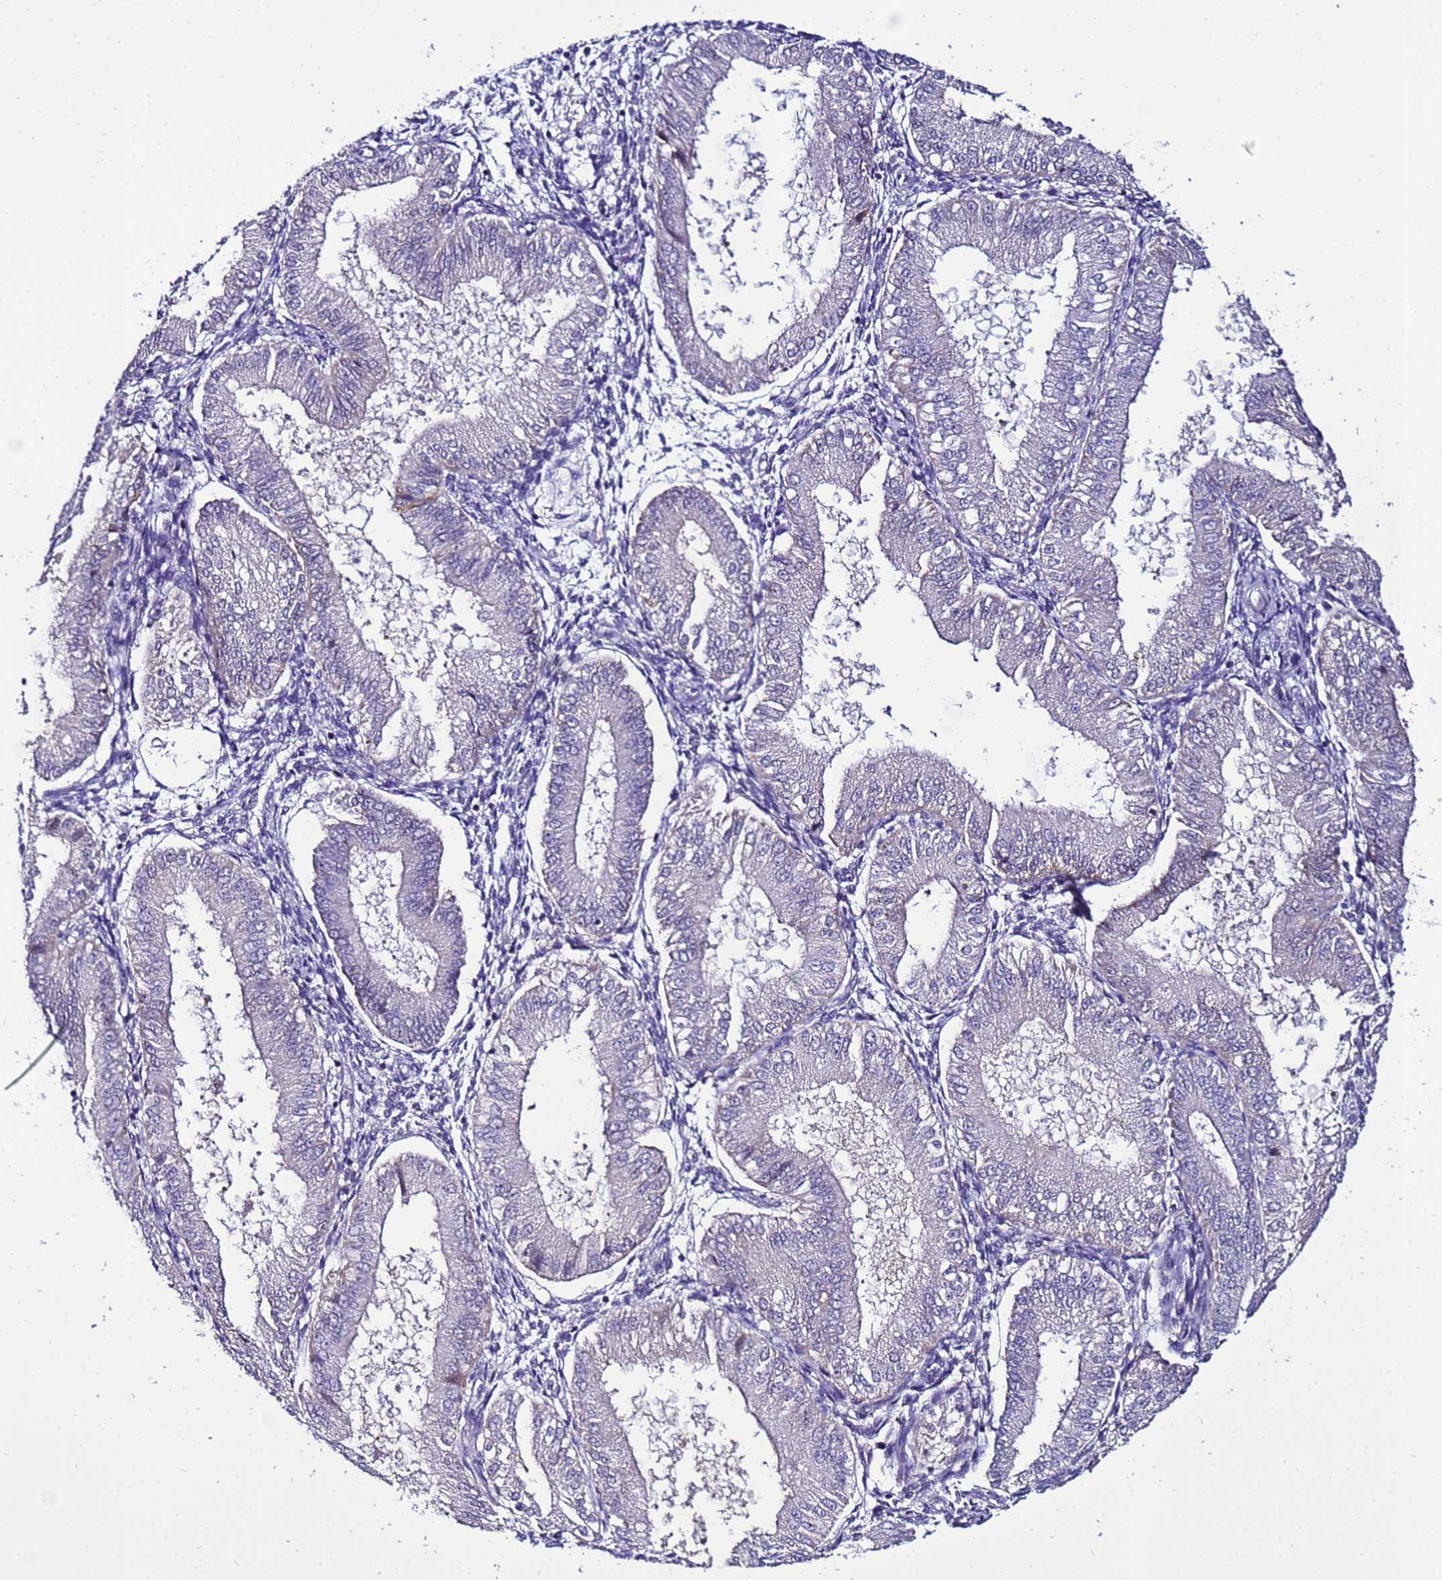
{"staining": {"intensity": "negative", "quantity": "none", "location": "none"}, "tissue": "endometrium", "cell_type": "Cells in endometrial stroma", "image_type": "normal", "snomed": [{"axis": "morphology", "description": "Normal tissue, NOS"}, {"axis": "topography", "description": "Endometrium"}], "caption": "High power microscopy image of an IHC image of normal endometrium, revealing no significant staining in cells in endometrial stroma.", "gene": "C19orf47", "patient": {"sex": "female", "age": 39}}